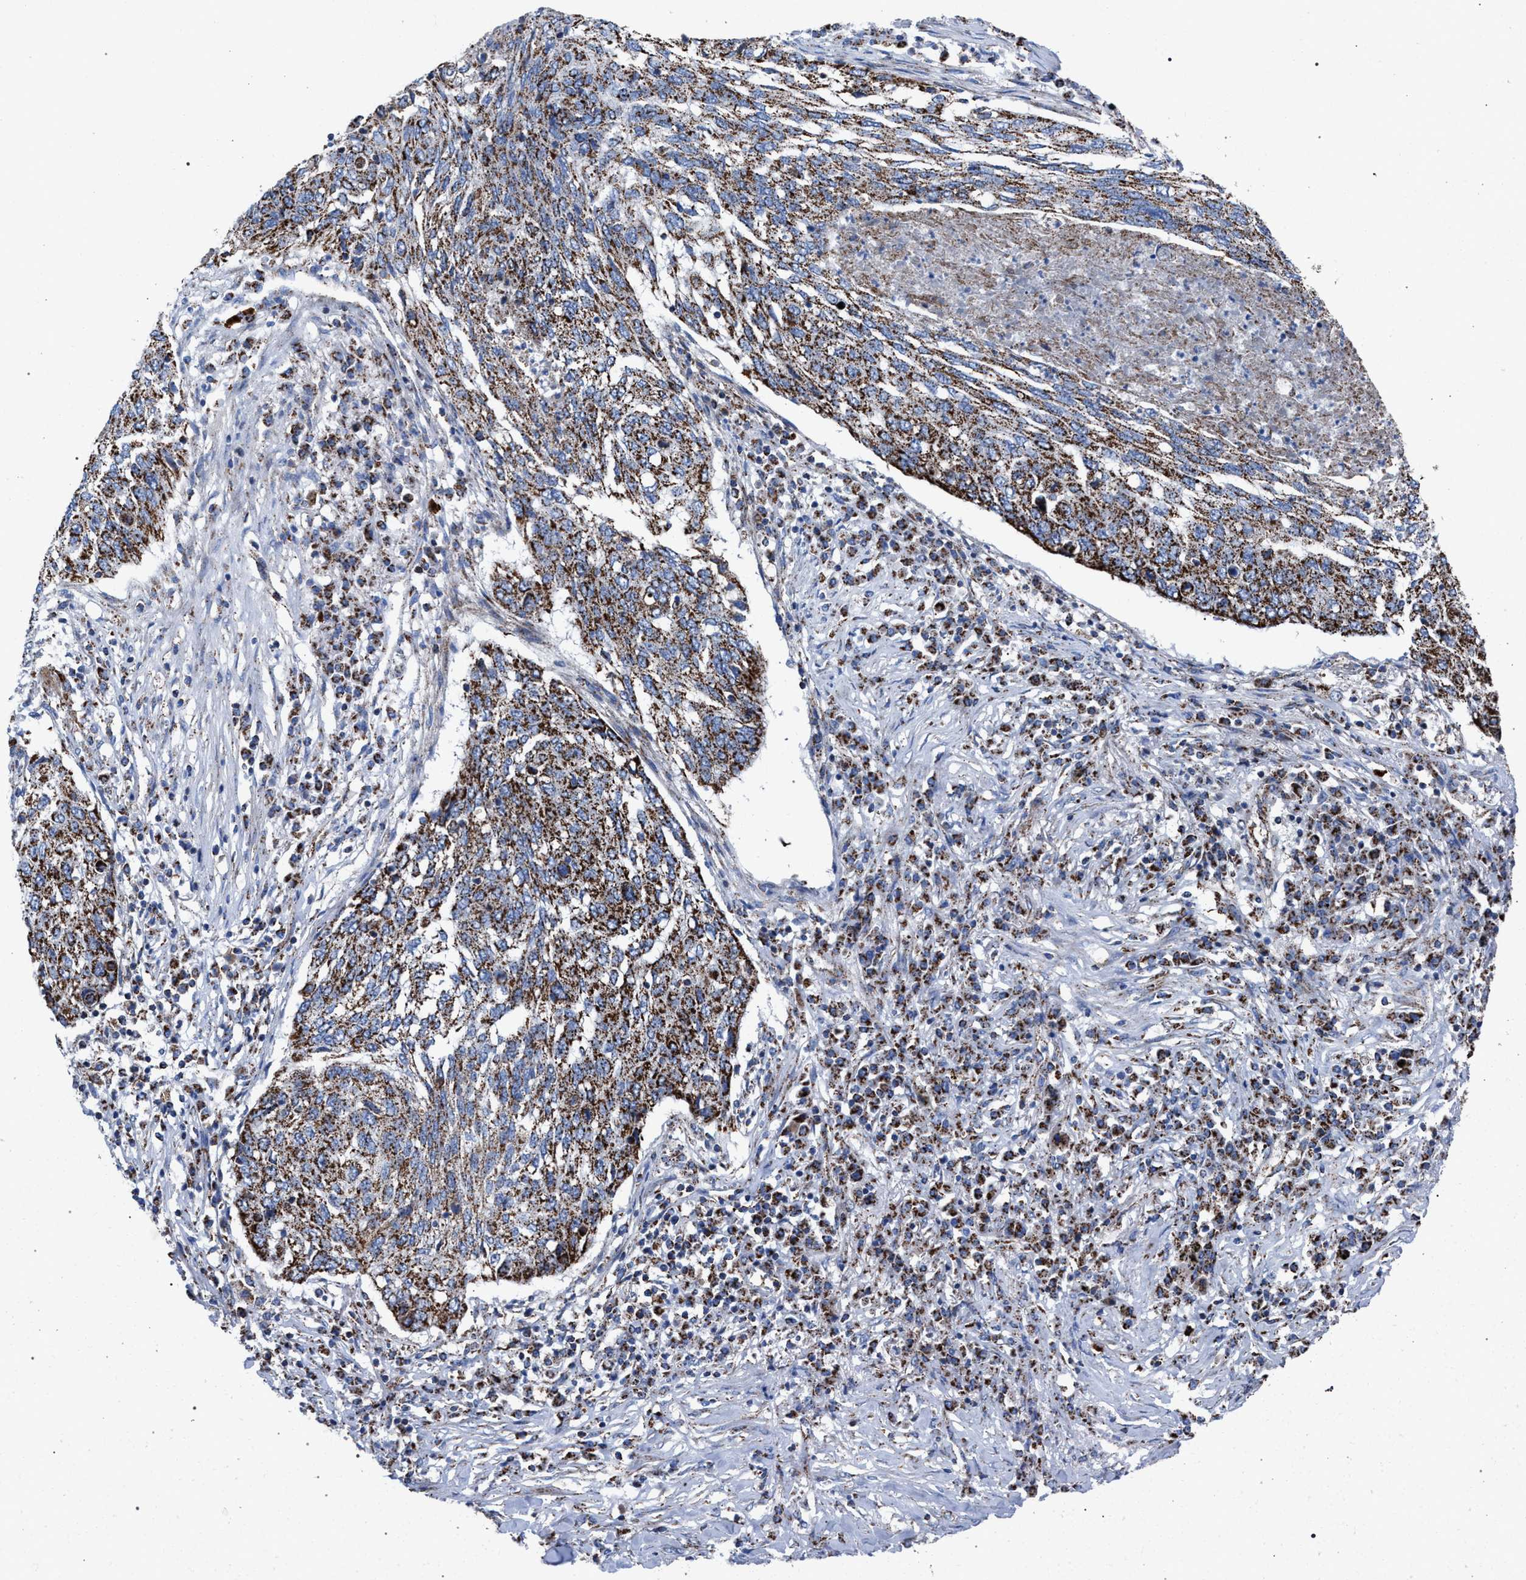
{"staining": {"intensity": "strong", "quantity": ">75%", "location": "cytoplasmic/membranous"}, "tissue": "lung cancer", "cell_type": "Tumor cells", "image_type": "cancer", "snomed": [{"axis": "morphology", "description": "Squamous cell carcinoma, NOS"}, {"axis": "topography", "description": "Lung"}], "caption": "A brown stain labels strong cytoplasmic/membranous positivity of a protein in lung cancer tumor cells.", "gene": "VPS13A", "patient": {"sex": "female", "age": 63}}